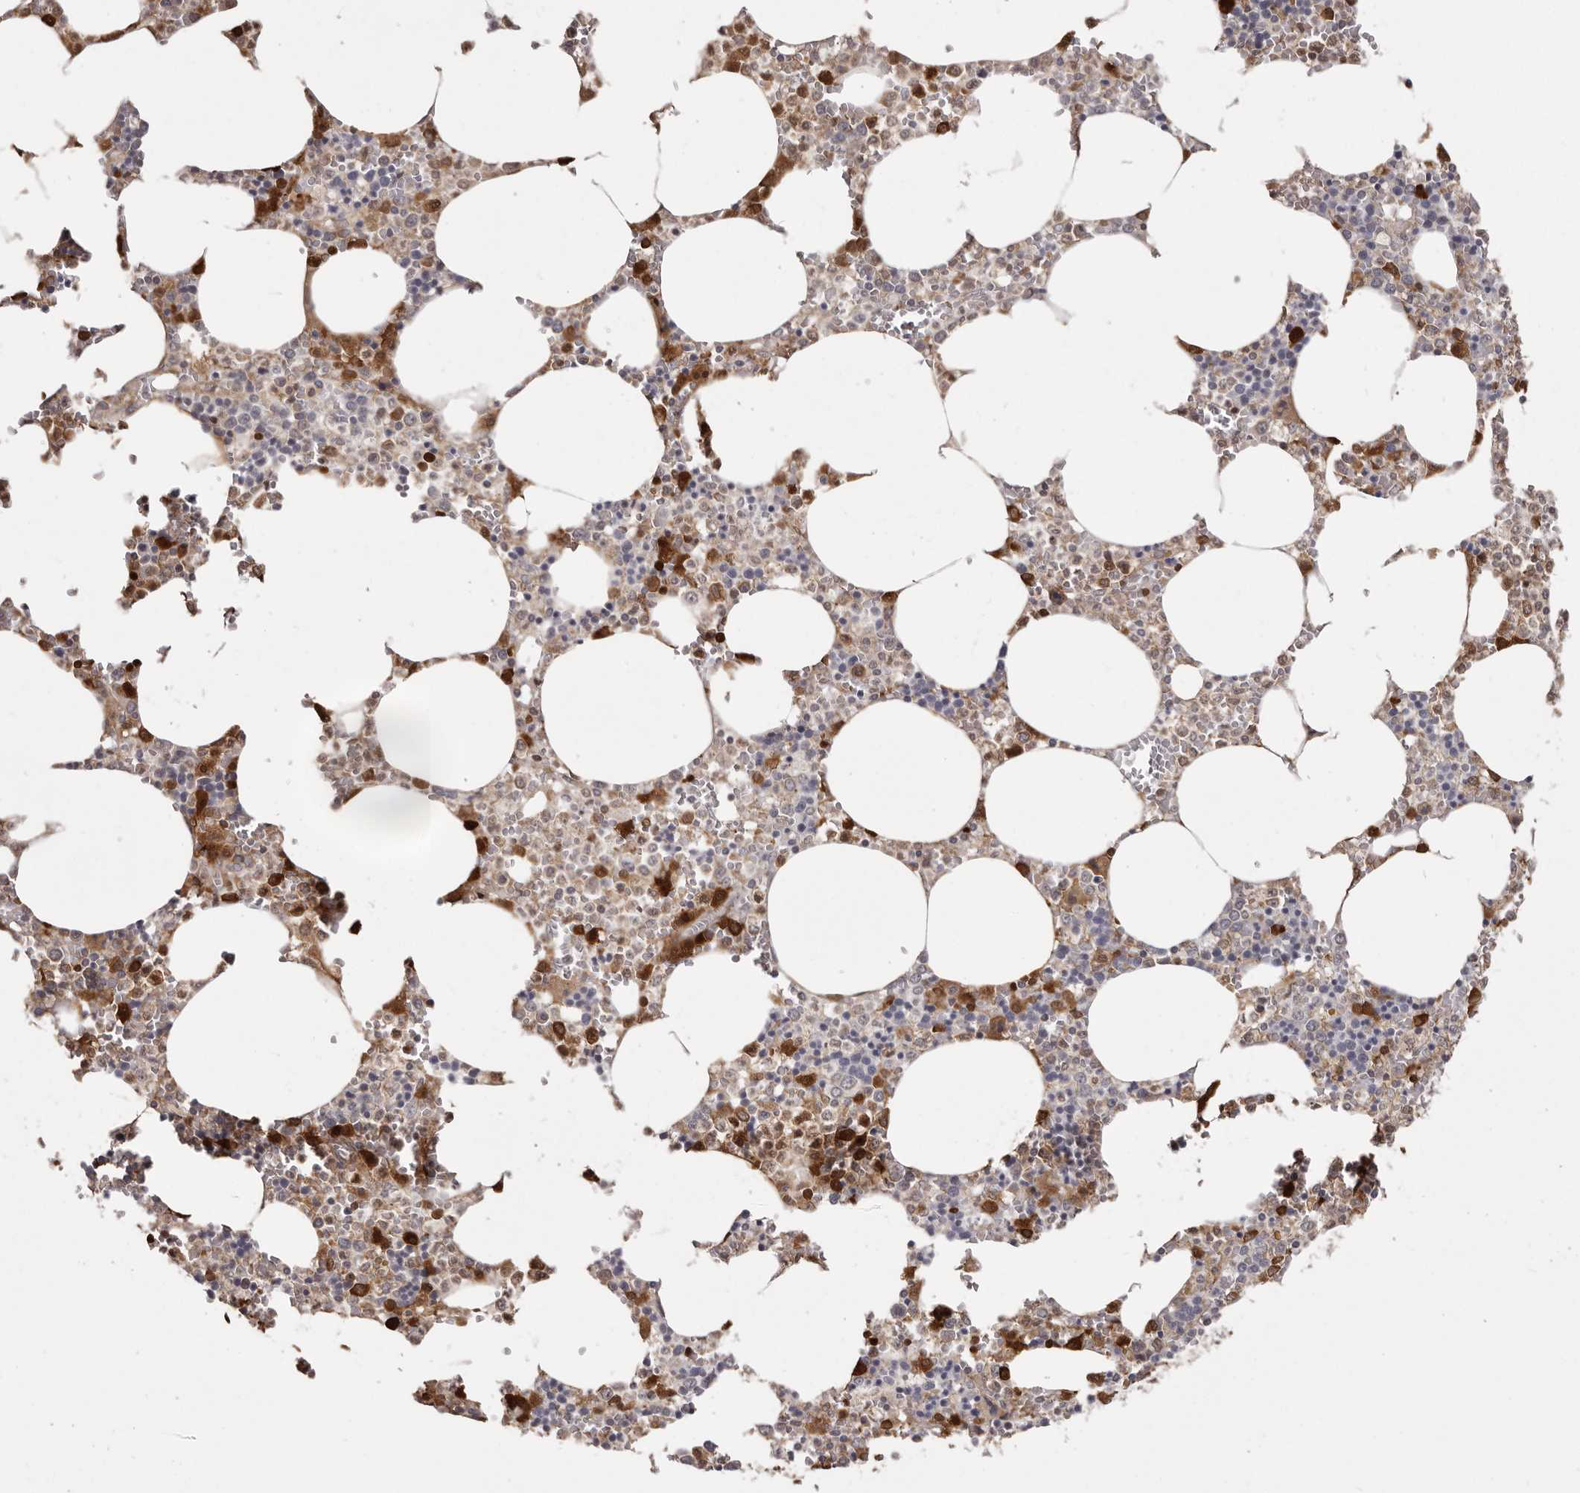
{"staining": {"intensity": "strong", "quantity": "25%-75%", "location": "cytoplasmic/membranous"}, "tissue": "bone marrow", "cell_type": "Hematopoietic cells", "image_type": "normal", "snomed": [{"axis": "morphology", "description": "Normal tissue, NOS"}, {"axis": "topography", "description": "Bone marrow"}], "caption": "Brown immunohistochemical staining in benign human bone marrow exhibits strong cytoplasmic/membranous expression in approximately 25%-75% of hematopoietic cells. Immunohistochemistry (ihc) stains the protein in brown and the nuclei are stained blue.", "gene": "GFOD1", "patient": {"sex": "male", "age": 70}}